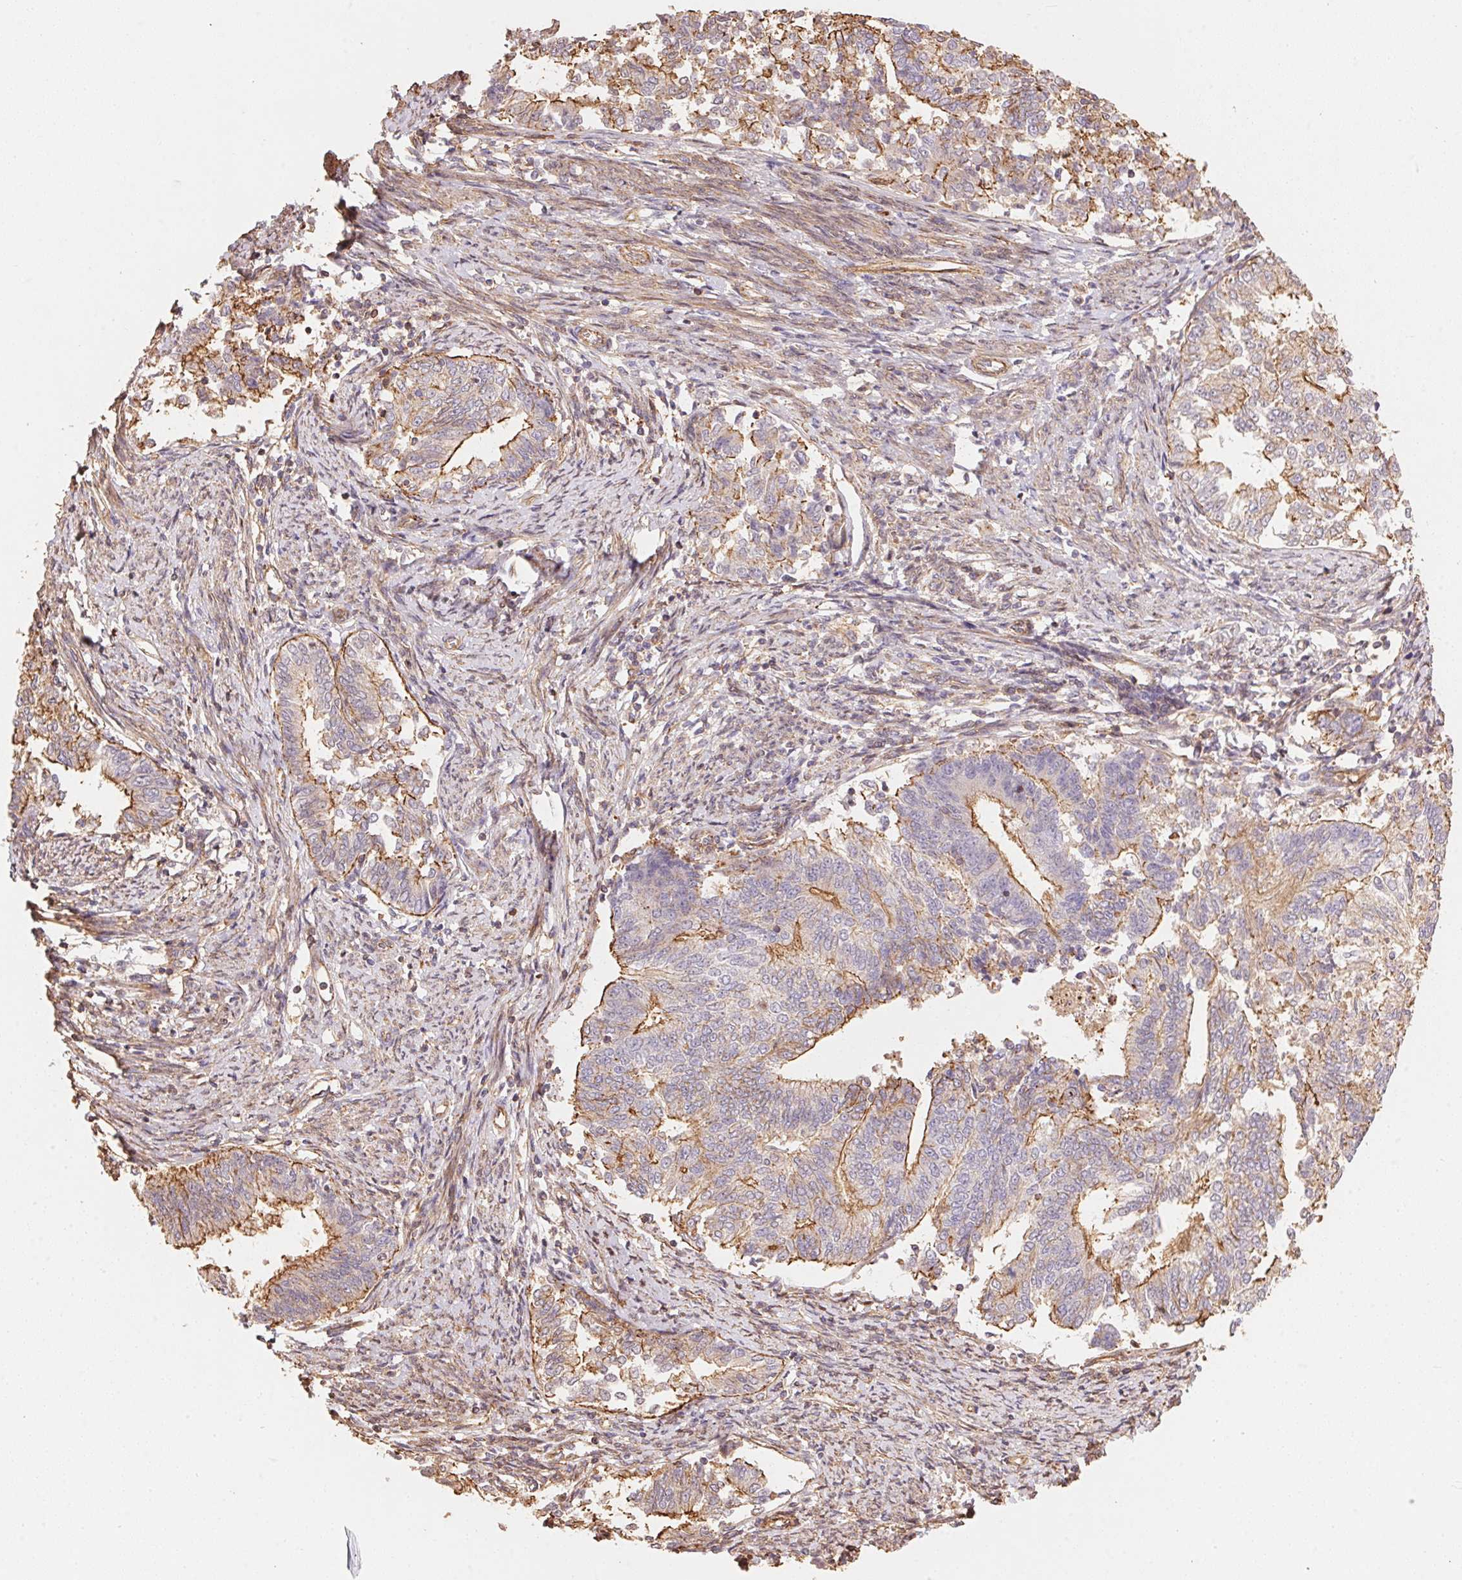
{"staining": {"intensity": "moderate", "quantity": "25%-75%", "location": "cytoplasmic/membranous"}, "tissue": "endometrial cancer", "cell_type": "Tumor cells", "image_type": "cancer", "snomed": [{"axis": "morphology", "description": "Adenocarcinoma, NOS"}, {"axis": "topography", "description": "Endometrium"}], "caption": "Adenocarcinoma (endometrial) stained for a protein exhibits moderate cytoplasmic/membranous positivity in tumor cells. (brown staining indicates protein expression, while blue staining denotes nuclei).", "gene": "FRAS1", "patient": {"sex": "female", "age": 65}}